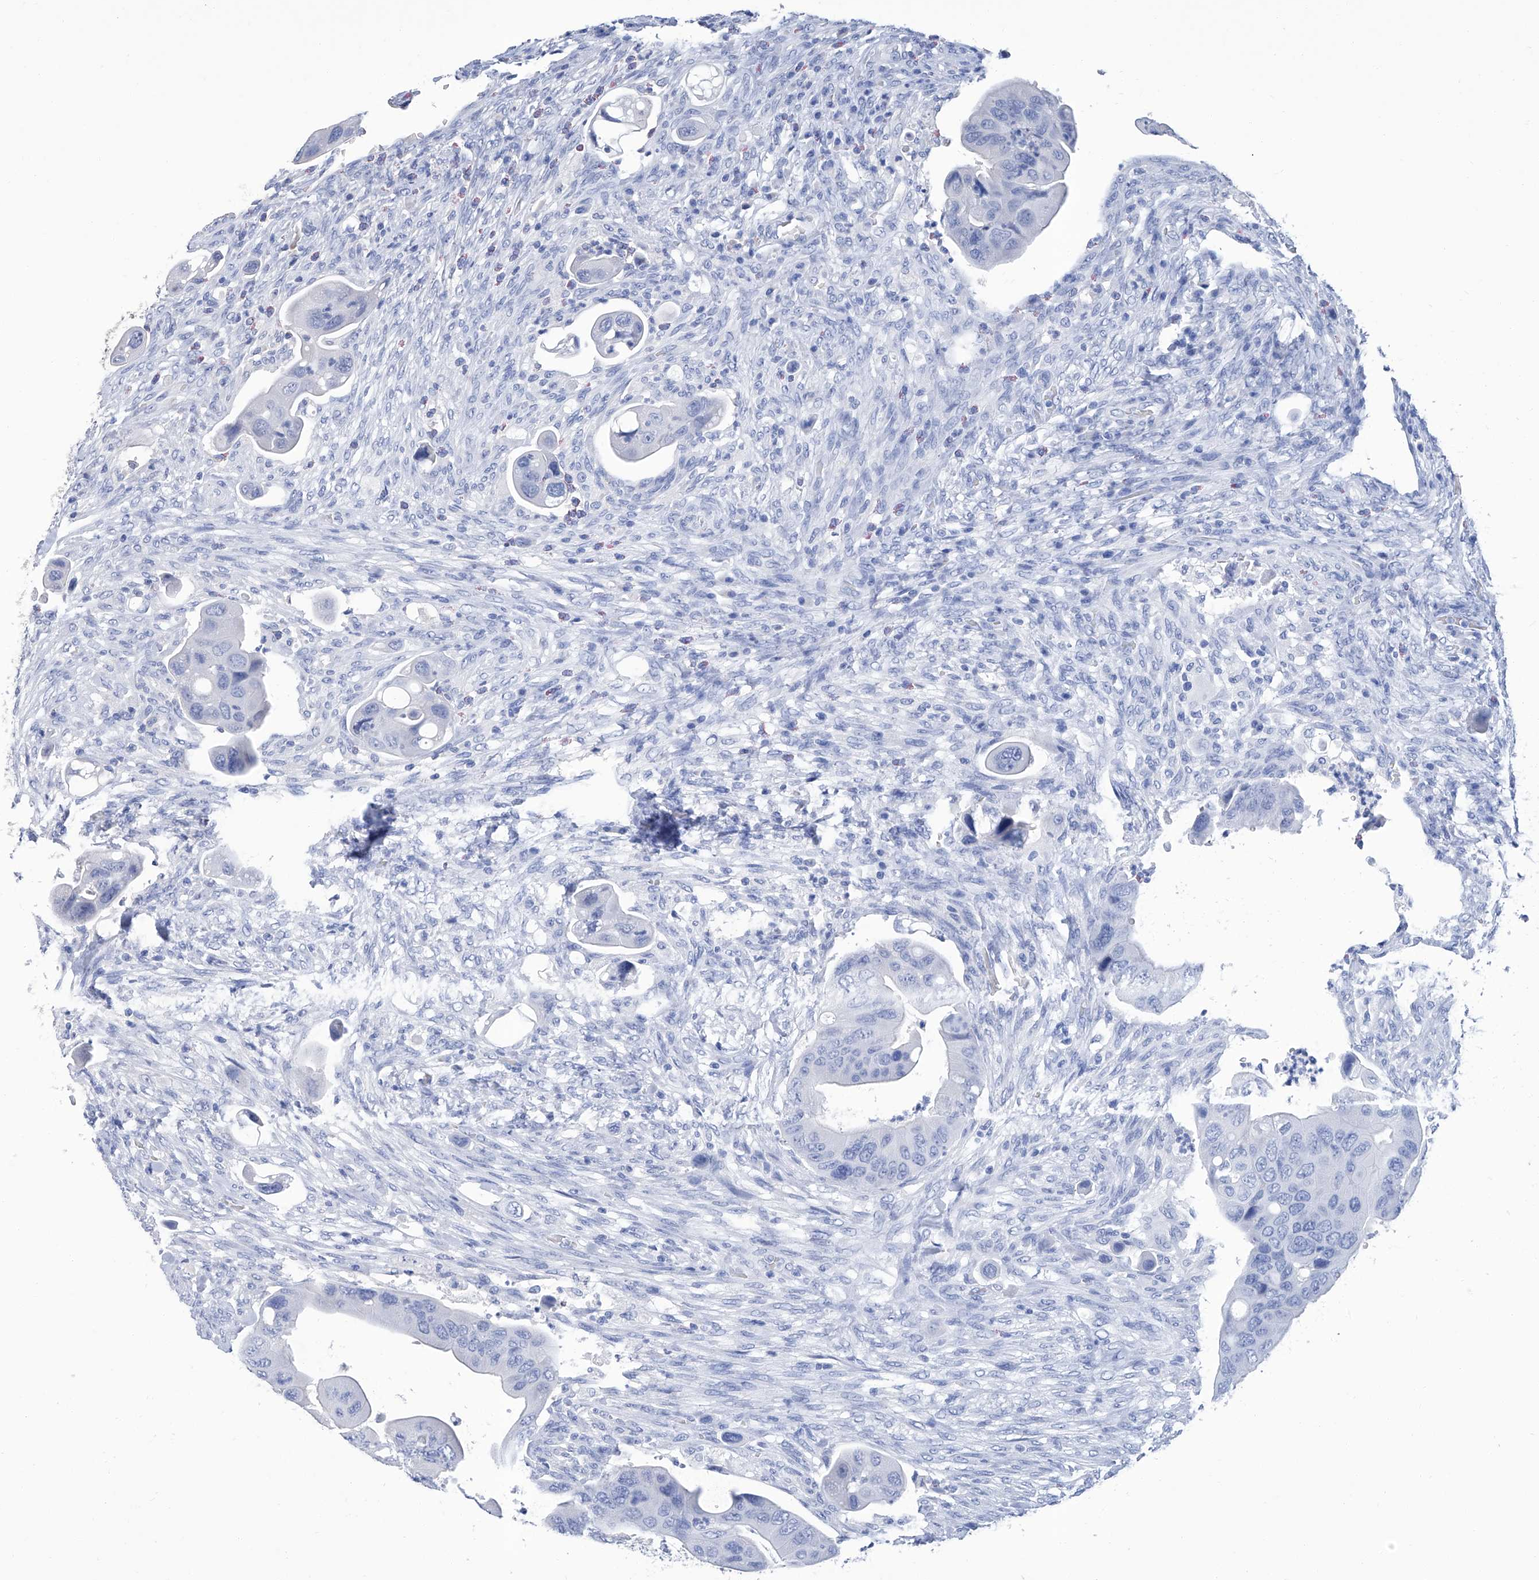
{"staining": {"intensity": "negative", "quantity": "none", "location": "none"}, "tissue": "colorectal cancer", "cell_type": "Tumor cells", "image_type": "cancer", "snomed": [{"axis": "morphology", "description": "Adenocarcinoma, NOS"}, {"axis": "topography", "description": "Rectum"}], "caption": "Immunohistochemistry (IHC) micrograph of colorectal adenocarcinoma stained for a protein (brown), which exhibits no positivity in tumor cells.", "gene": "GPT", "patient": {"sex": "female", "age": 57}}